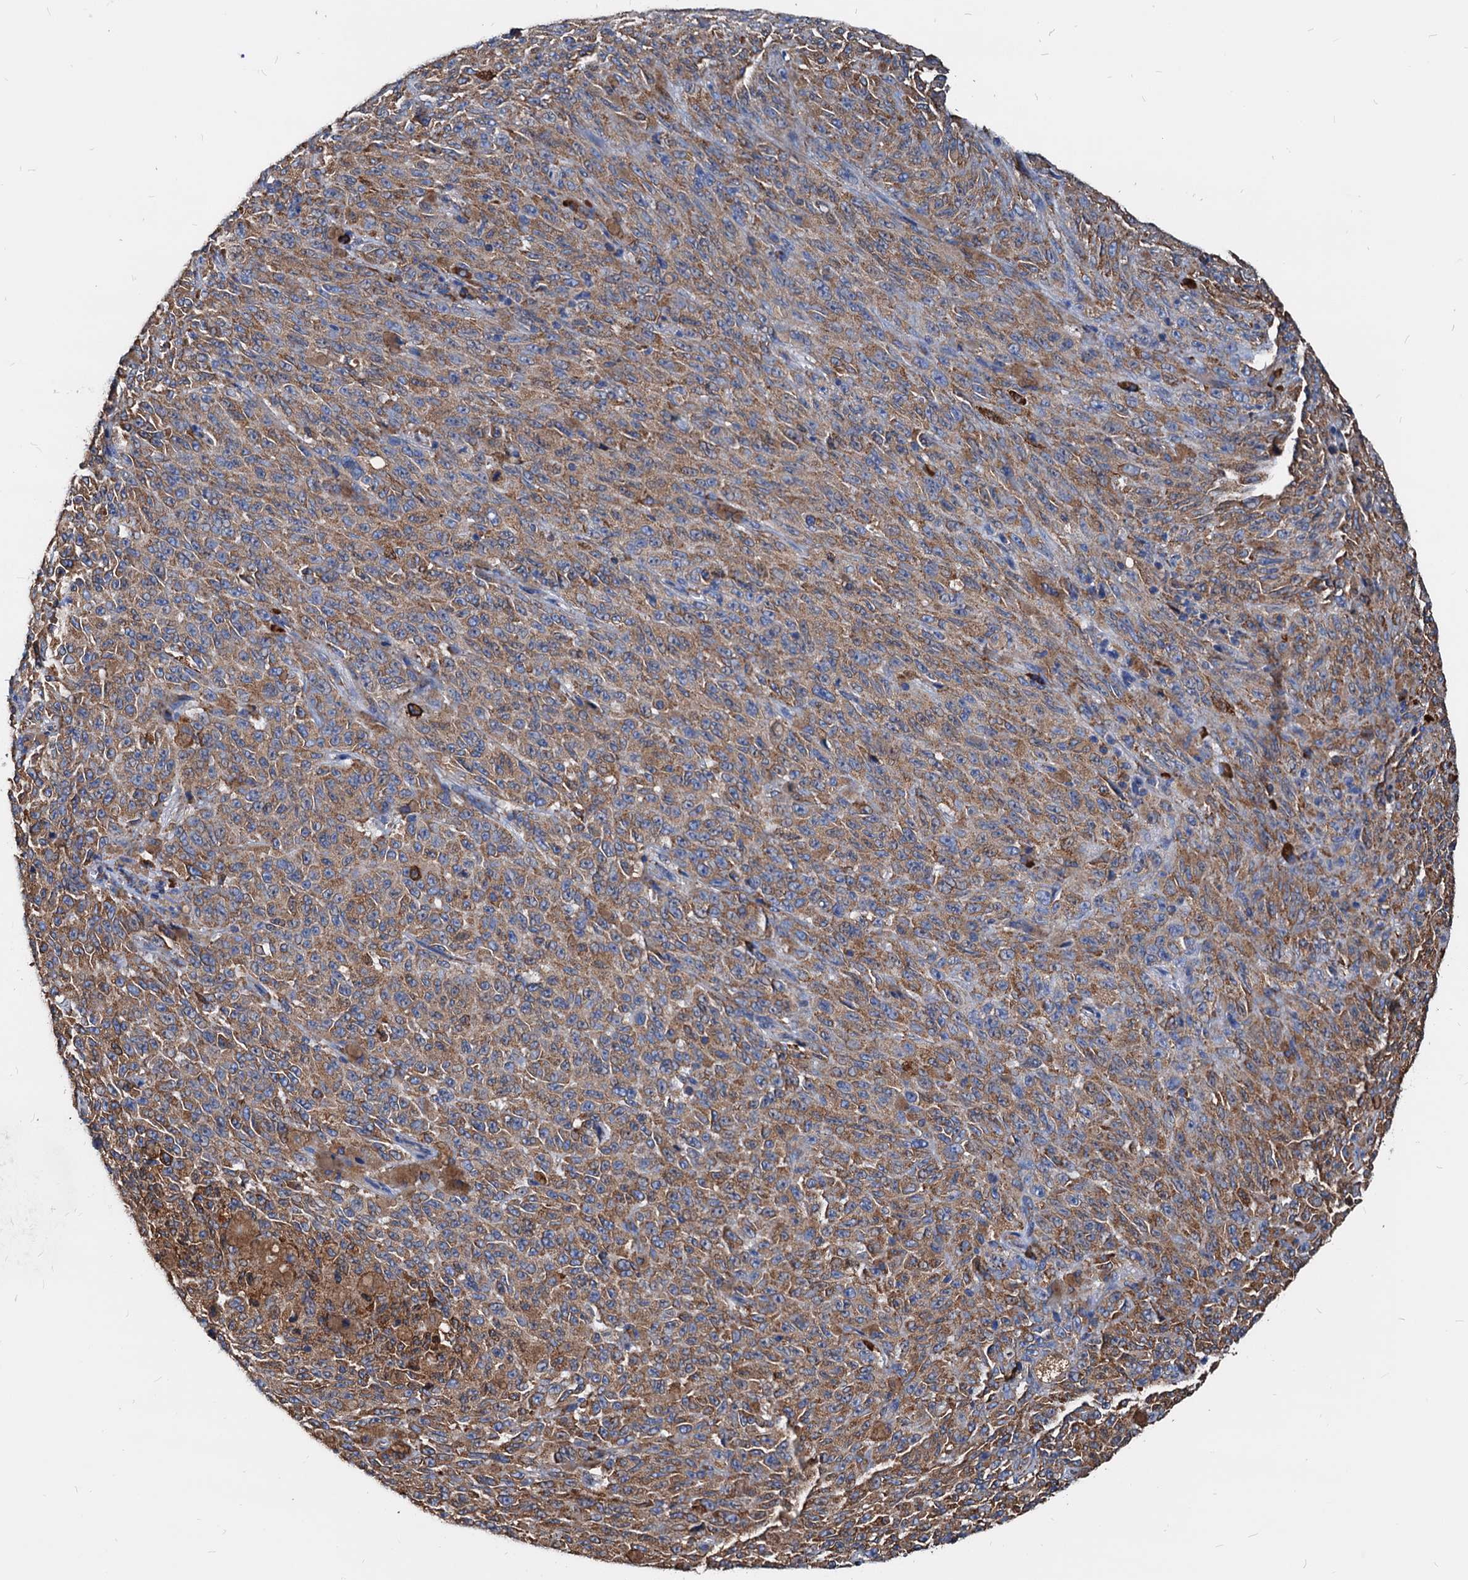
{"staining": {"intensity": "moderate", "quantity": ">75%", "location": "cytoplasmic/membranous"}, "tissue": "melanoma", "cell_type": "Tumor cells", "image_type": "cancer", "snomed": [{"axis": "morphology", "description": "Malignant melanoma, NOS"}, {"axis": "topography", "description": "Skin"}], "caption": "A brown stain labels moderate cytoplasmic/membranous staining of a protein in human malignant melanoma tumor cells.", "gene": "HSPA5", "patient": {"sex": "female", "age": 82}}